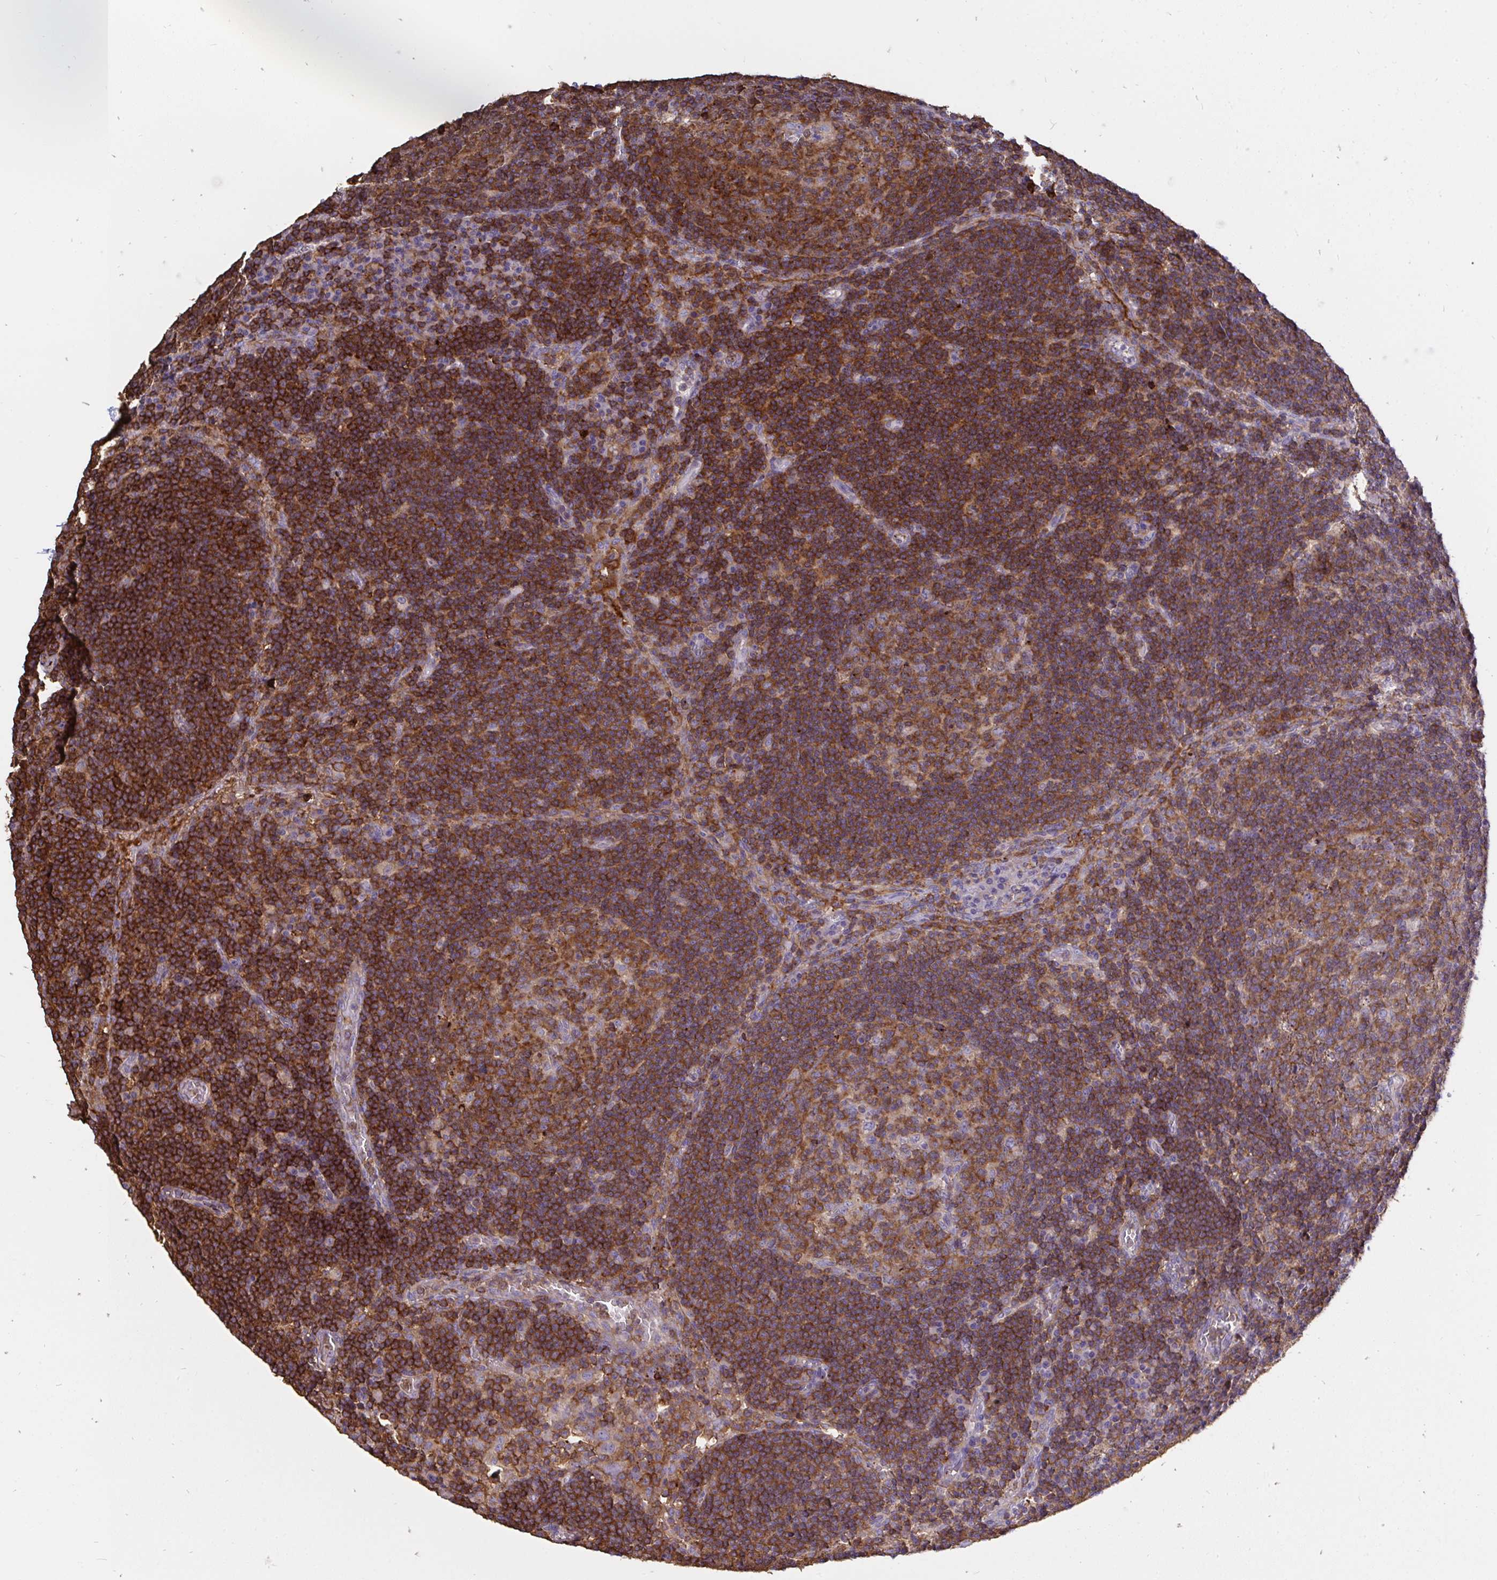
{"staining": {"intensity": "strong", "quantity": "25%-75%", "location": "cytoplasmic/membranous"}, "tissue": "lymph node", "cell_type": "Germinal center cells", "image_type": "normal", "snomed": [{"axis": "morphology", "description": "Normal tissue, NOS"}, {"axis": "topography", "description": "Lymph node"}], "caption": "Benign lymph node was stained to show a protein in brown. There is high levels of strong cytoplasmic/membranous positivity in about 25%-75% of germinal center cells. (DAB (3,3'-diaminobenzidine) = brown stain, brightfield microscopy at high magnification).", "gene": "CFL1", "patient": {"sex": "male", "age": 67}}